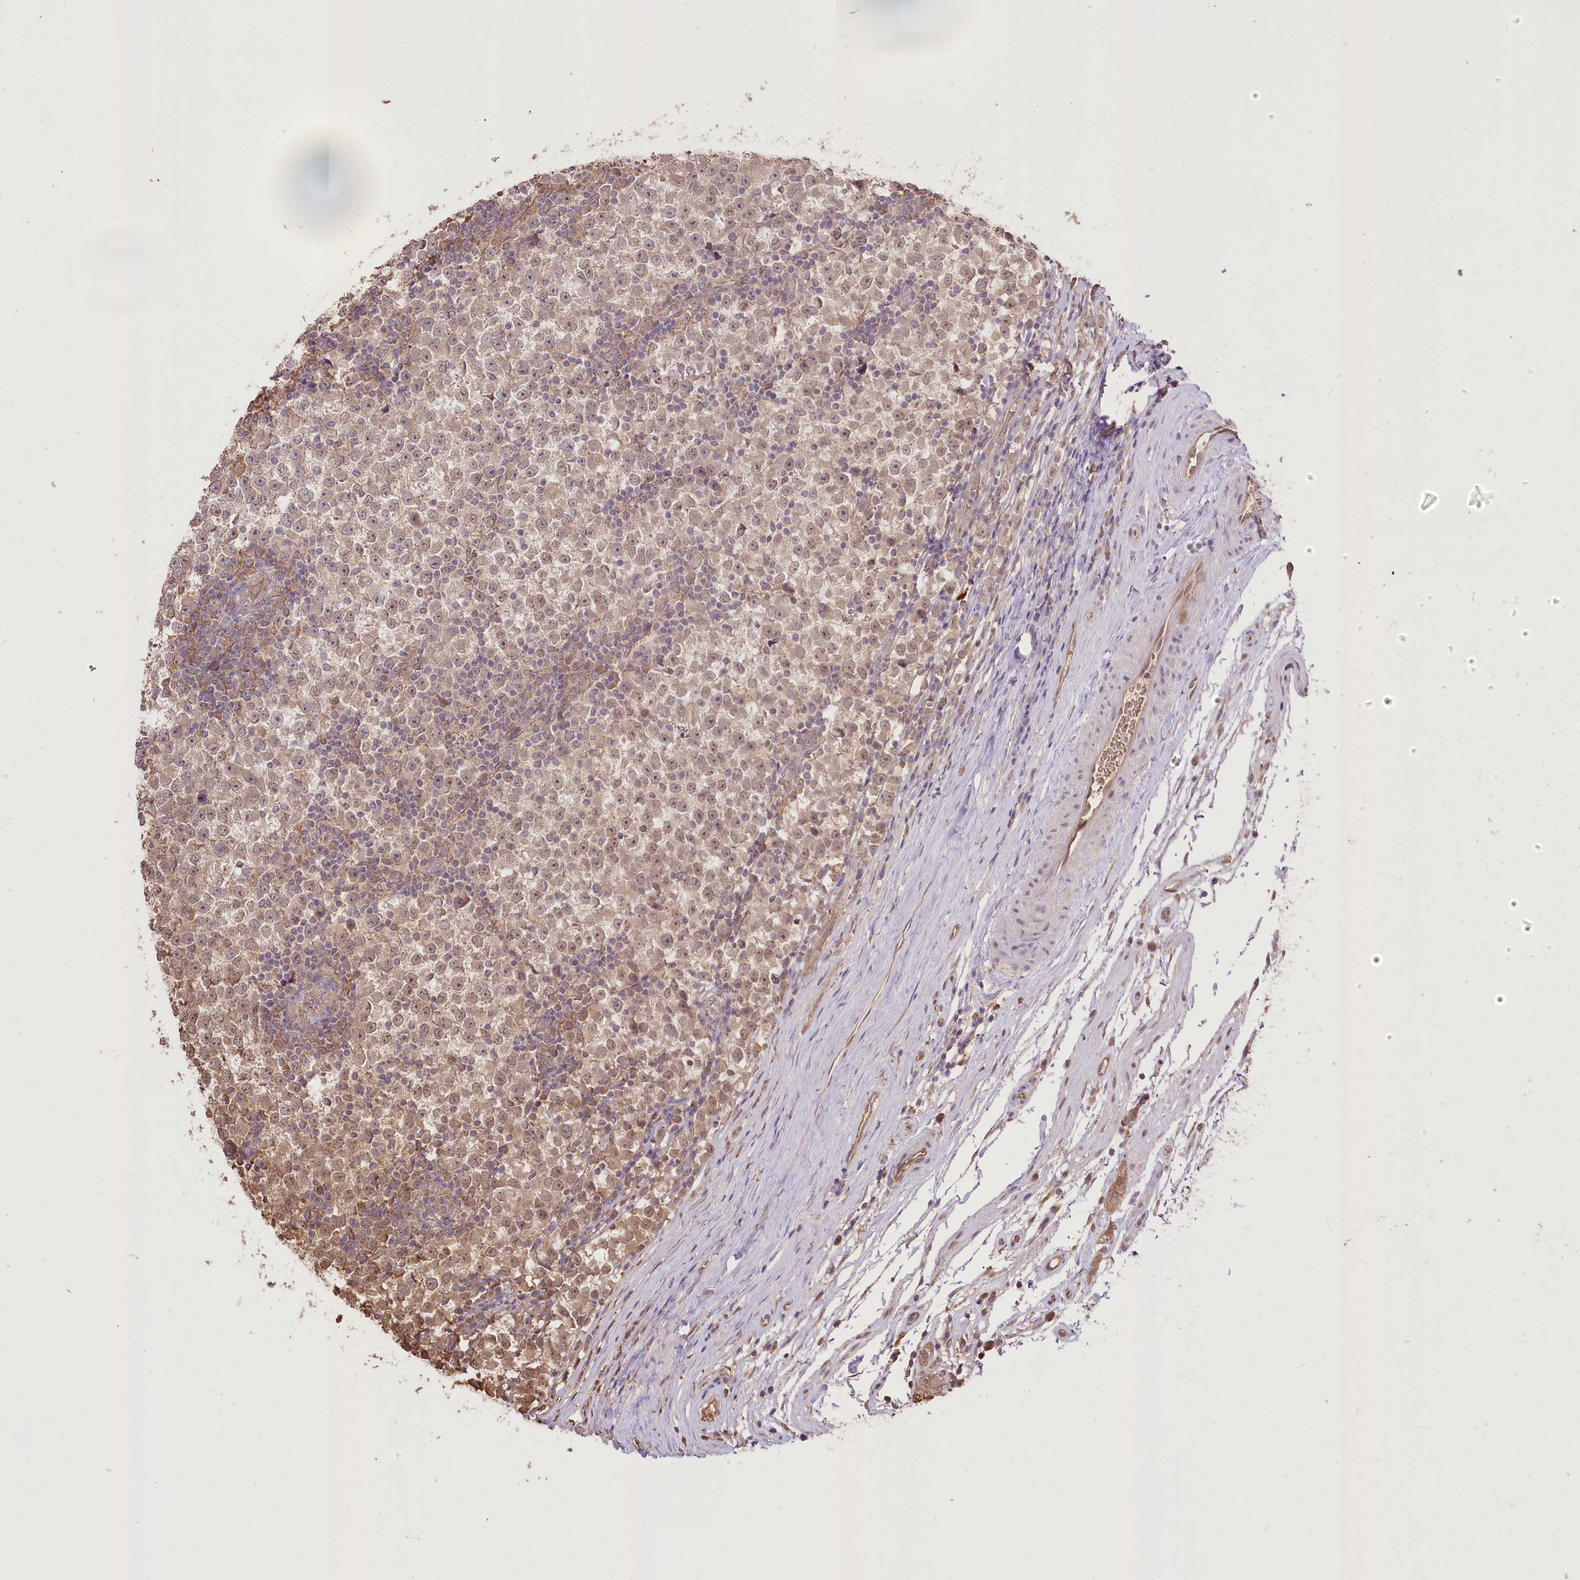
{"staining": {"intensity": "weak", "quantity": "25%-75%", "location": "cytoplasmic/membranous,nuclear"}, "tissue": "testis cancer", "cell_type": "Tumor cells", "image_type": "cancer", "snomed": [{"axis": "morphology", "description": "Seminoma, NOS"}, {"axis": "topography", "description": "Testis"}], "caption": "Testis cancer stained for a protein displays weak cytoplasmic/membranous and nuclear positivity in tumor cells. (Brightfield microscopy of DAB IHC at high magnification).", "gene": "R3HDM2", "patient": {"sex": "male", "age": 65}}